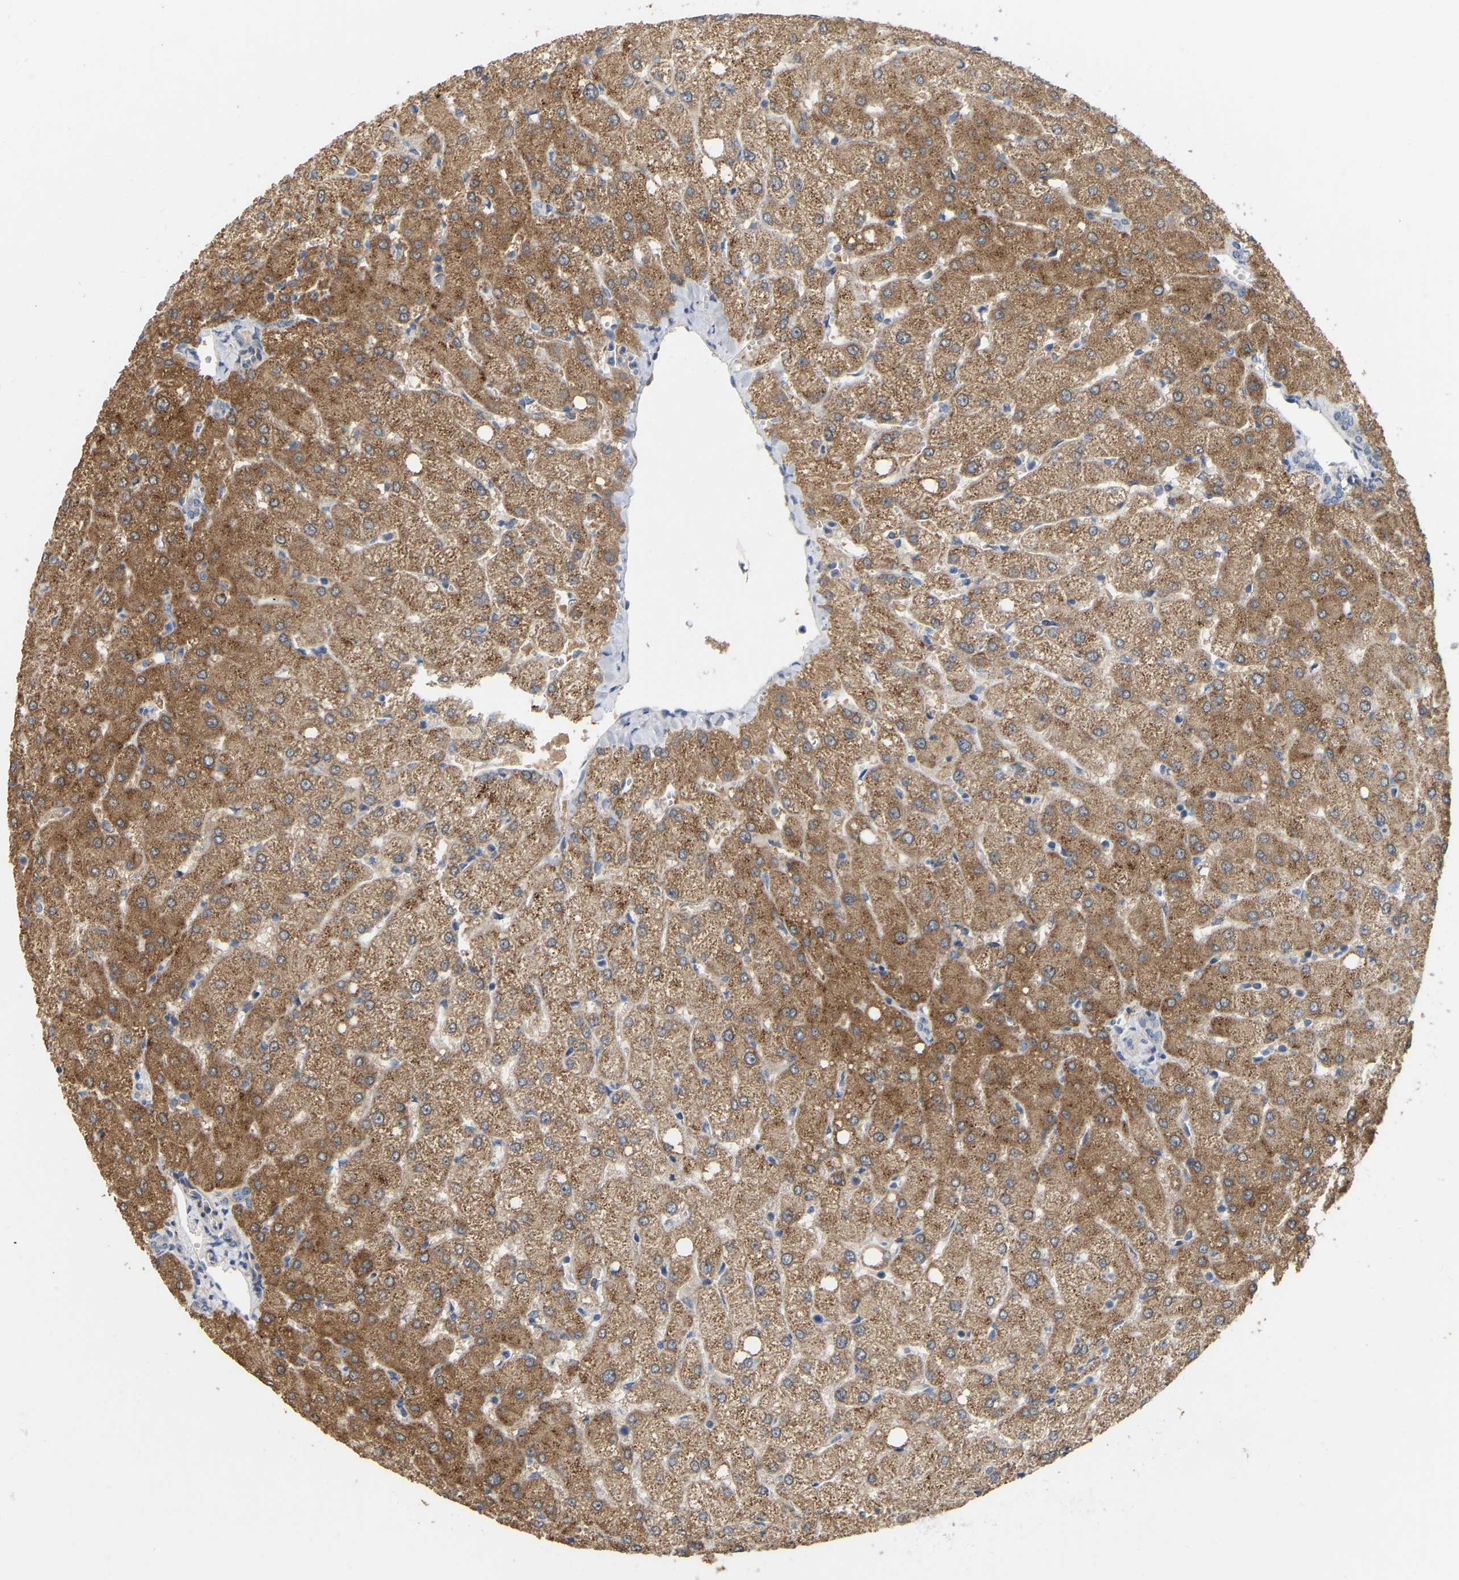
{"staining": {"intensity": "negative", "quantity": "none", "location": "none"}, "tissue": "liver", "cell_type": "Cholangiocytes", "image_type": "normal", "snomed": [{"axis": "morphology", "description": "Normal tissue, NOS"}, {"axis": "topography", "description": "Liver"}], "caption": "A high-resolution histopathology image shows immunohistochemistry (IHC) staining of normal liver, which exhibits no significant staining in cholangiocytes.", "gene": "SSH1", "patient": {"sex": "female", "age": 54}}